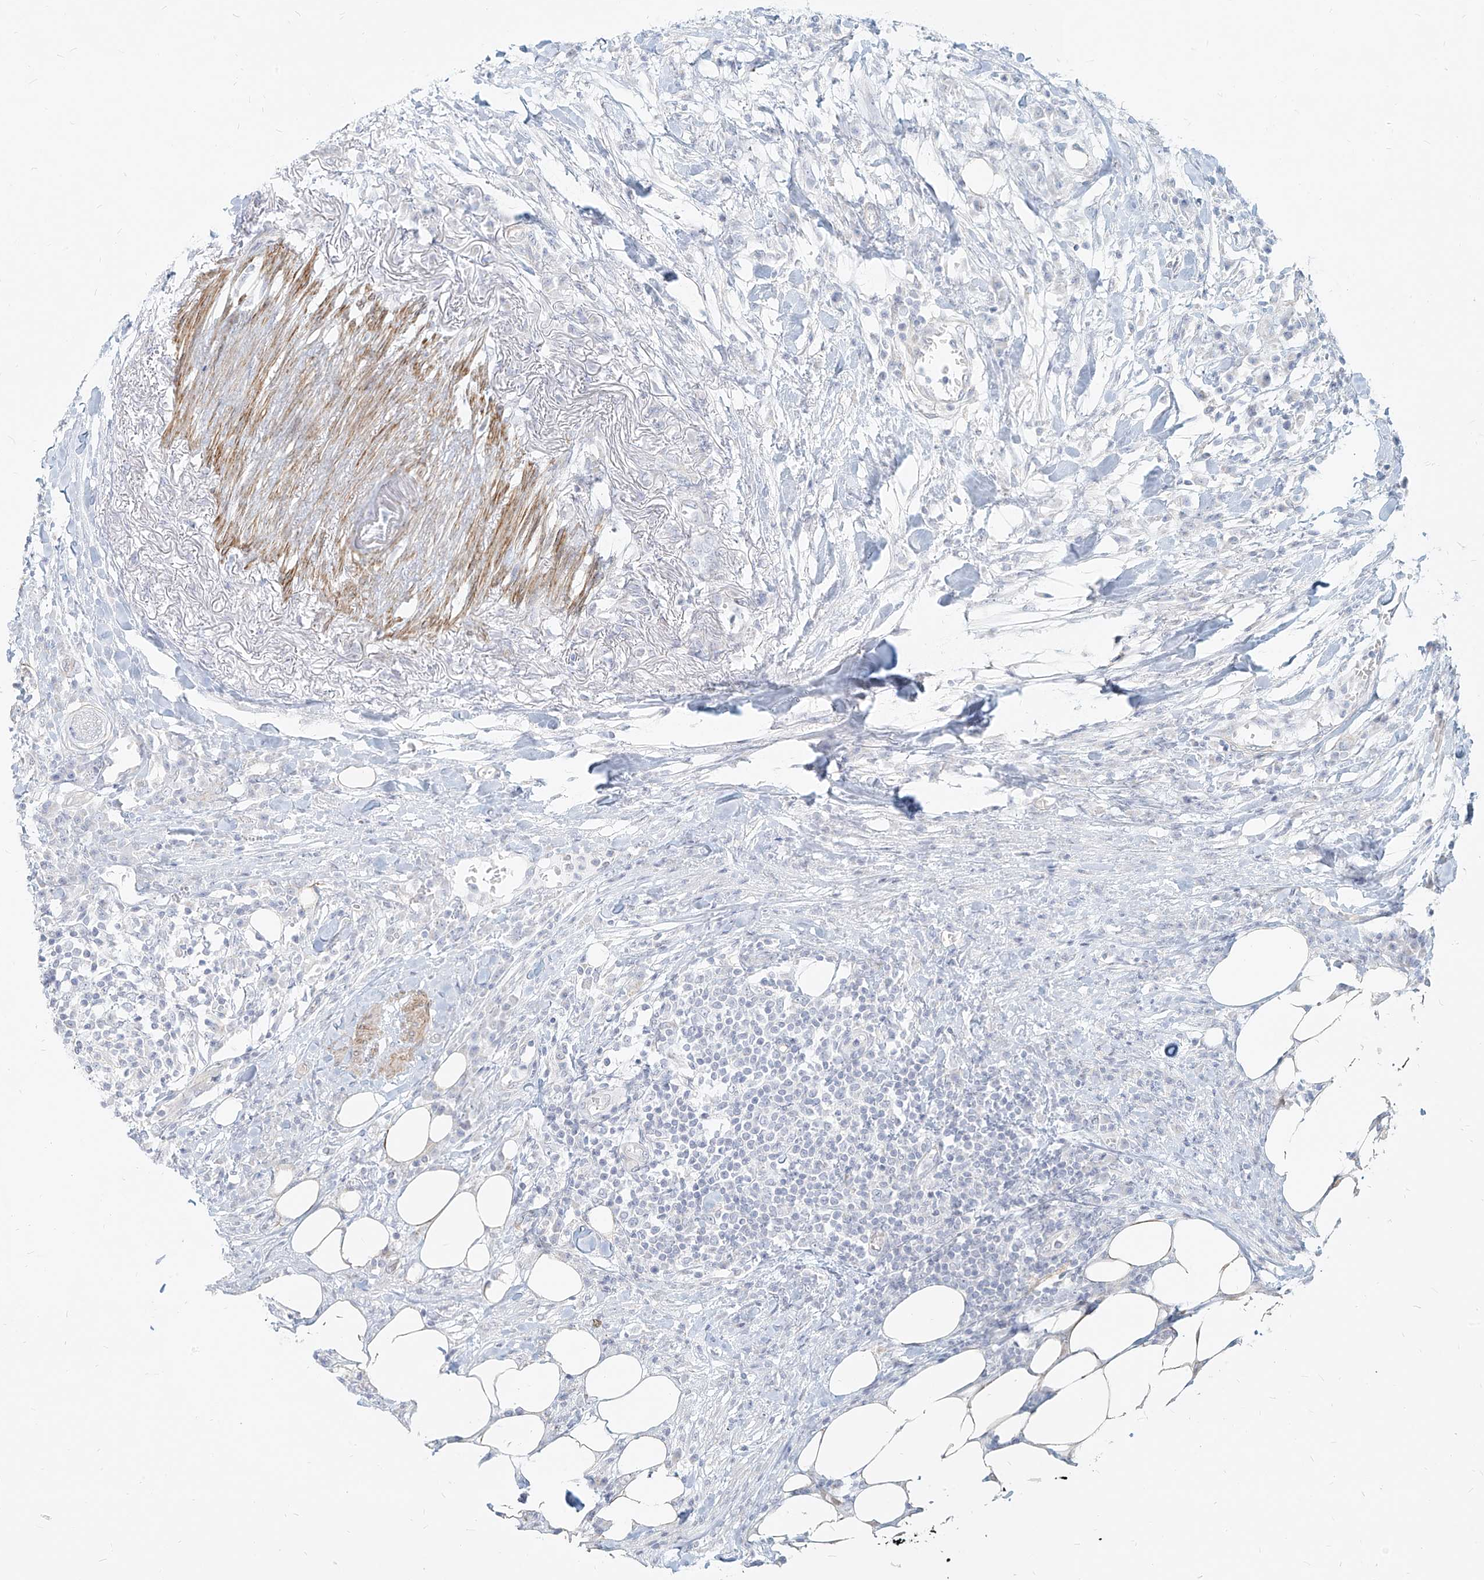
{"staining": {"intensity": "negative", "quantity": "none", "location": "none"}, "tissue": "colorectal cancer", "cell_type": "Tumor cells", "image_type": "cancer", "snomed": [{"axis": "morphology", "description": "Adenocarcinoma, NOS"}, {"axis": "topography", "description": "Colon"}], "caption": "The IHC image has no significant staining in tumor cells of colorectal cancer tissue.", "gene": "ITPKB", "patient": {"sex": "male", "age": 71}}